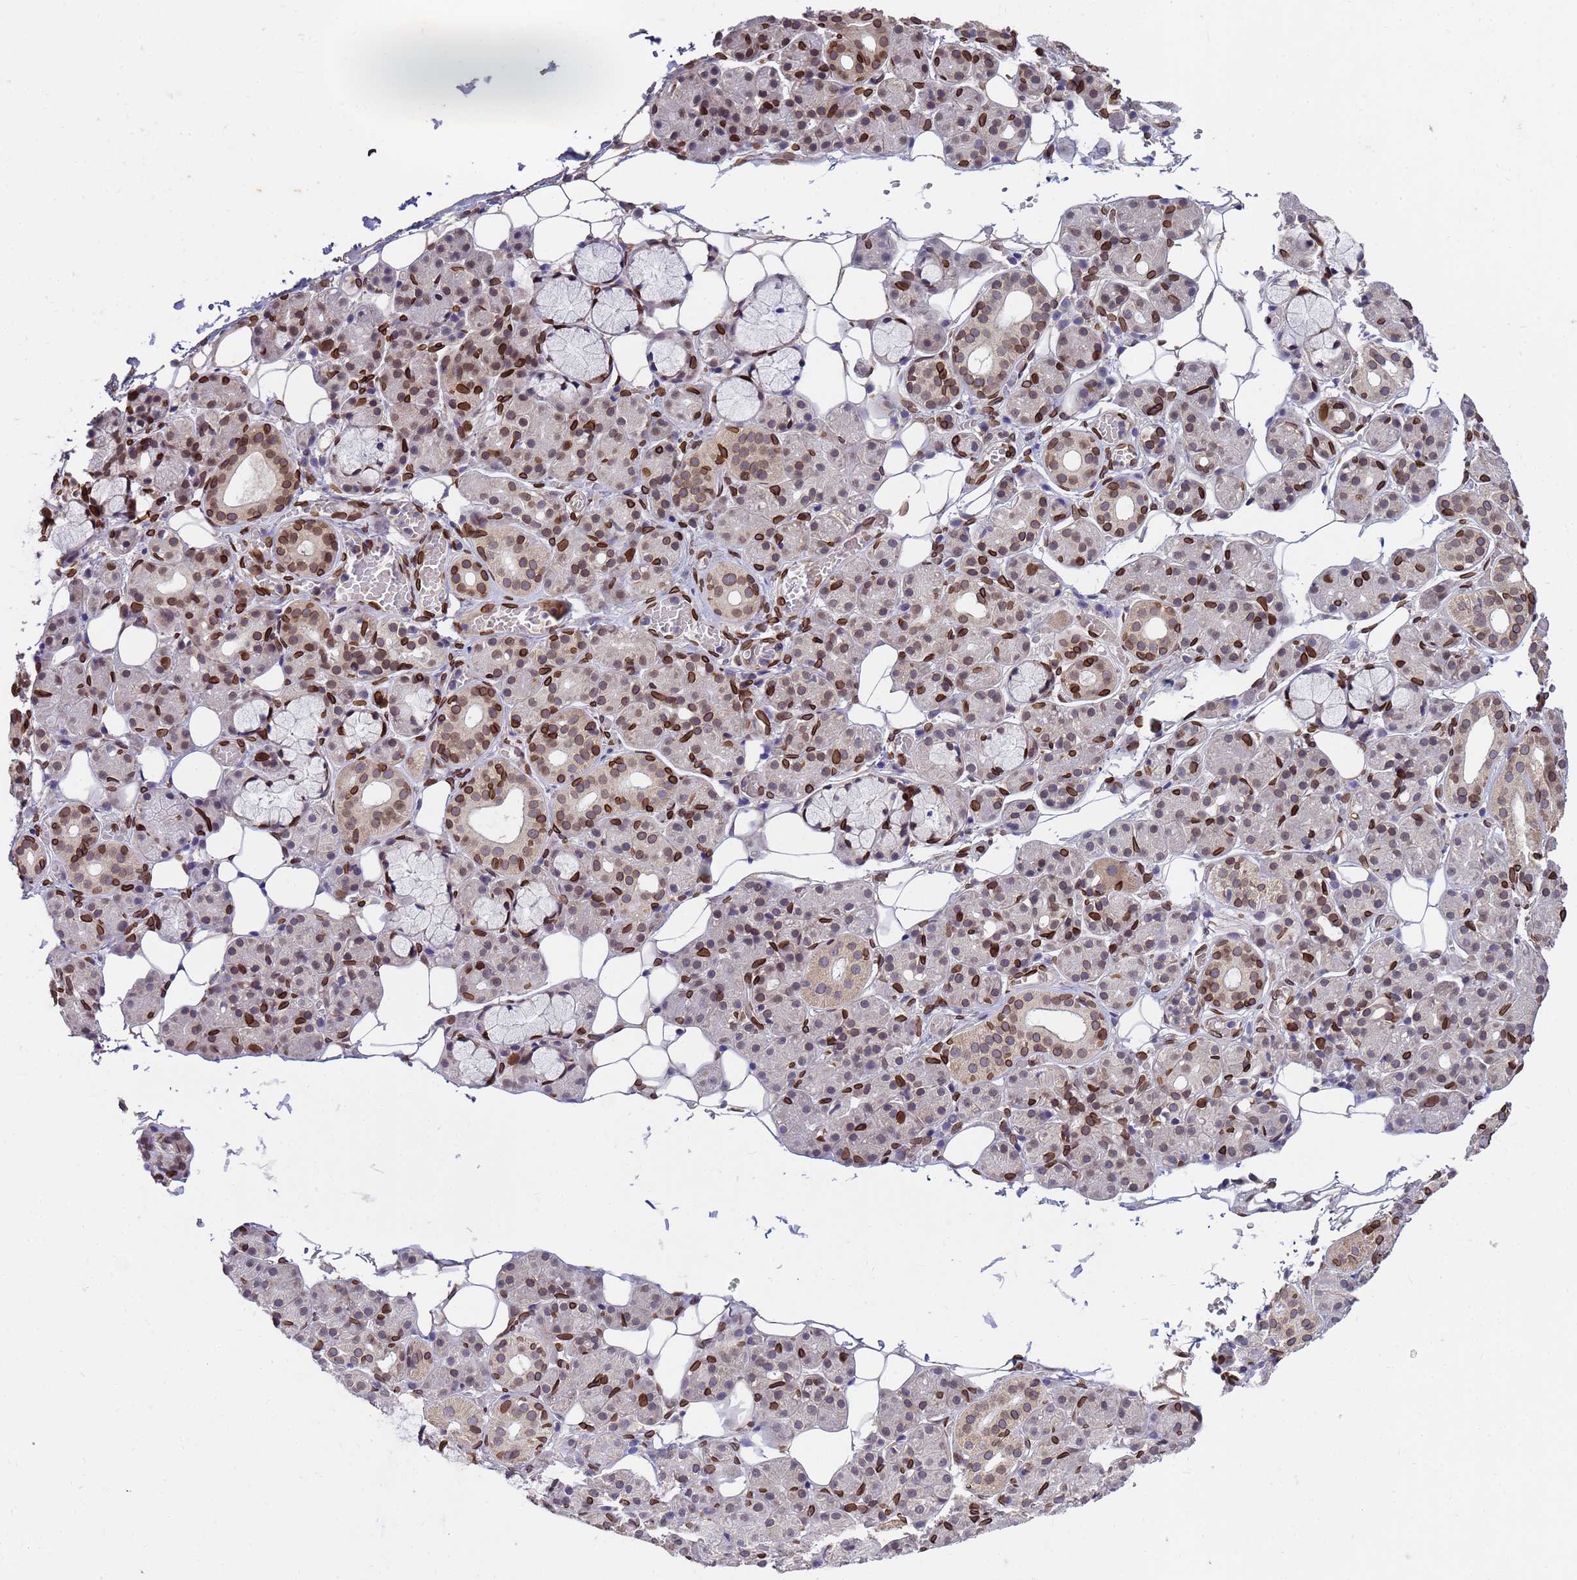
{"staining": {"intensity": "strong", "quantity": "25%-75%", "location": "cytoplasmic/membranous,nuclear"}, "tissue": "salivary gland", "cell_type": "Glandular cells", "image_type": "normal", "snomed": [{"axis": "morphology", "description": "Normal tissue, NOS"}, {"axis": "topography", "description": "Salivary gland"}], "caption": "Strong cytoplasmic/membranous,nuclear expression for a protein is seen in about 25%-75% of glandular cells of unremarkable salivary gland using immunohistochemistry (IHC).", "gene": "GPR135", "patient": {"sex": "male", "age": 63}}